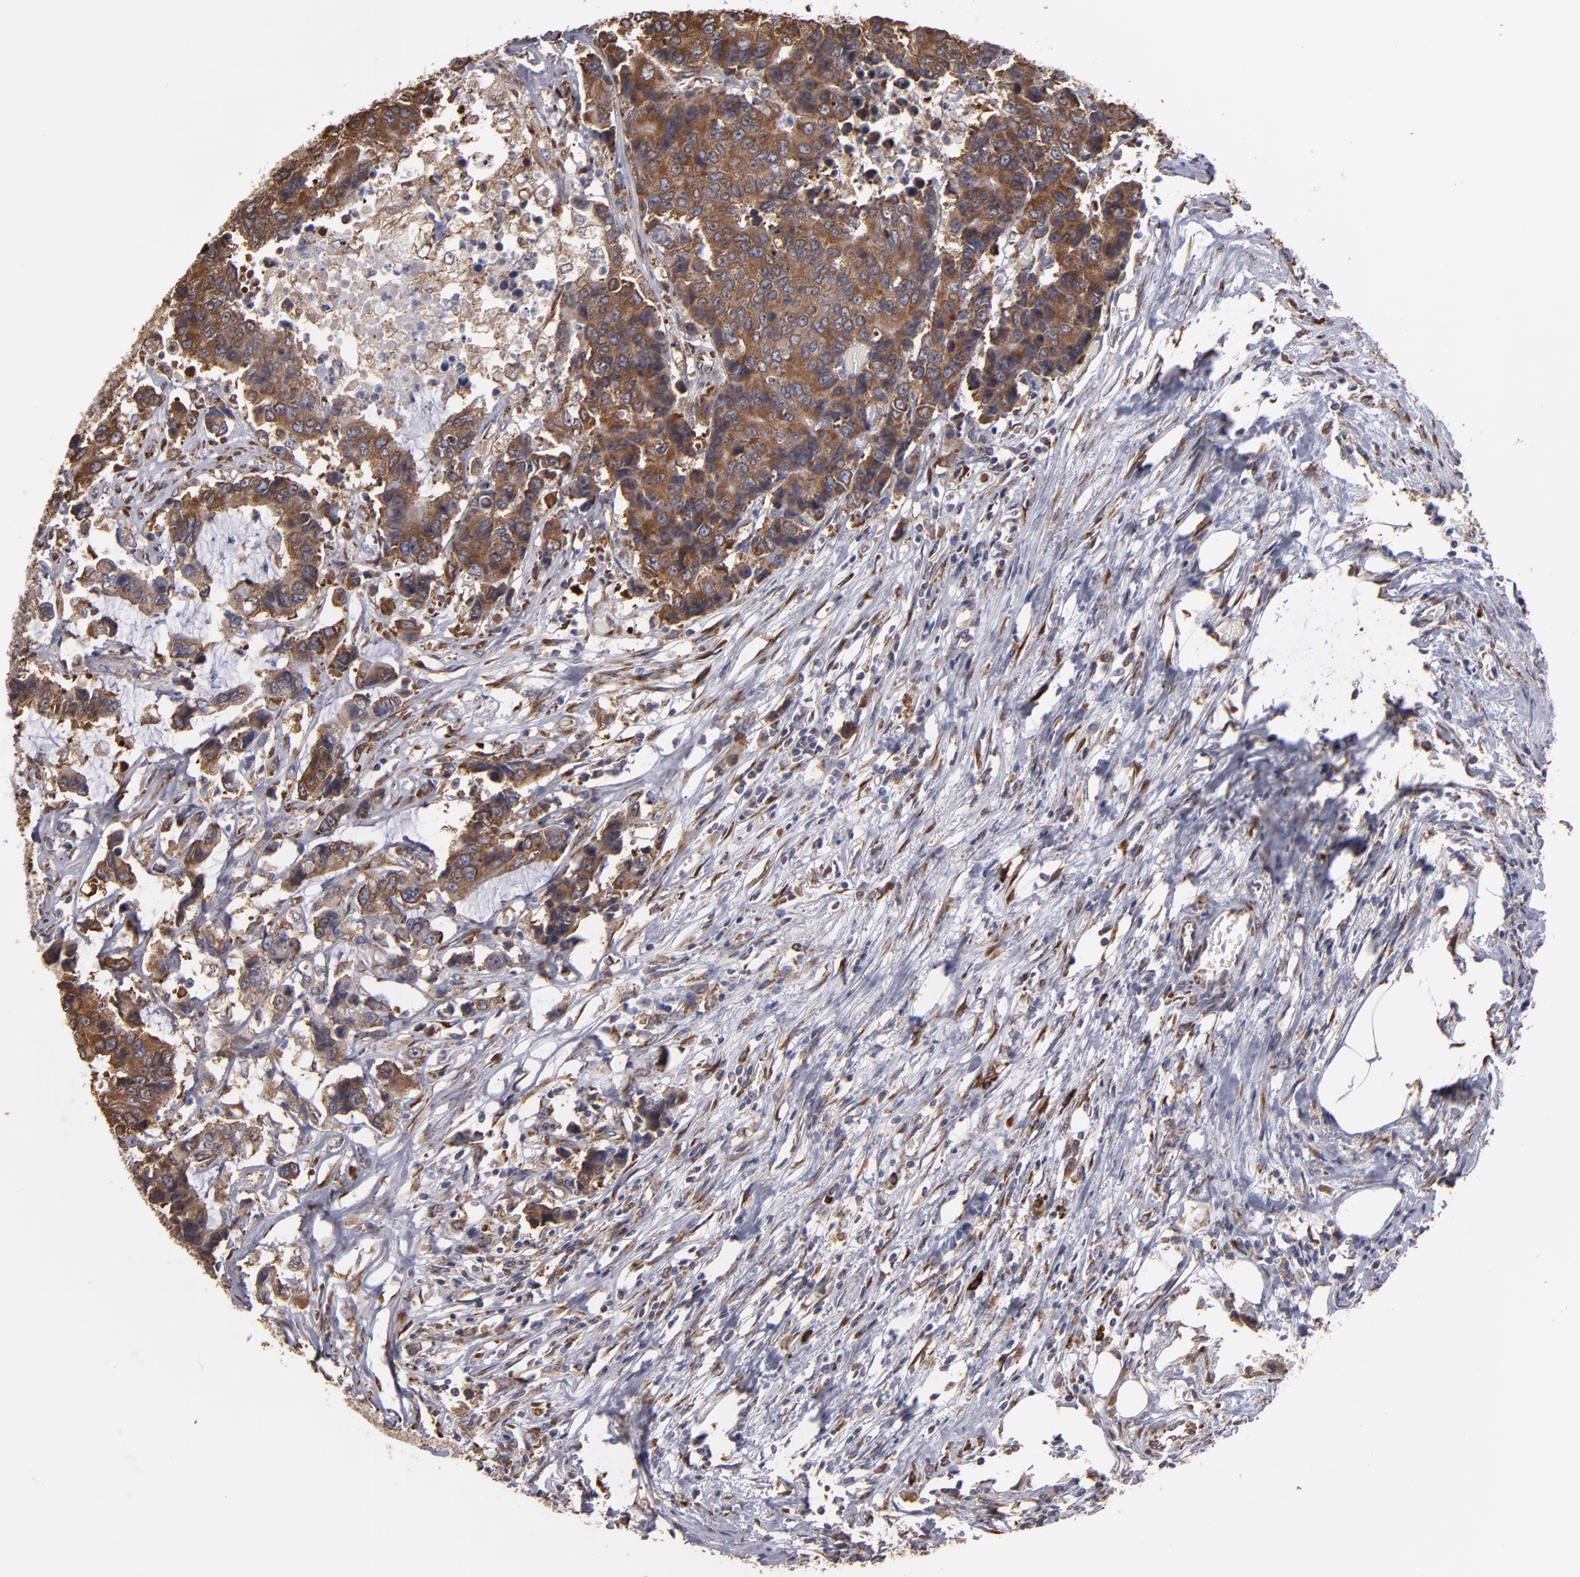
{"staining": {"intensity": "strong", "quantity": ">75%", "location": "cytoplasmic/membranous"}, "tissue": "colorectal cancer", "cell_type": "Tumor cells", "image_type": "cancer", "snomed": [{"axis": "morphology", "description": "Adenocarcinoma, NOS"}, {"axis": "topography", "description": "Colon"}], "caption": "This is an image of immunohistochemistry (IHC) staining of colorectal cancer, which shows strong staining in the cytoplasmic/membranous of tumor cells.", "gene": "SND1", "patient": {"sex": "female", "age": 86}}